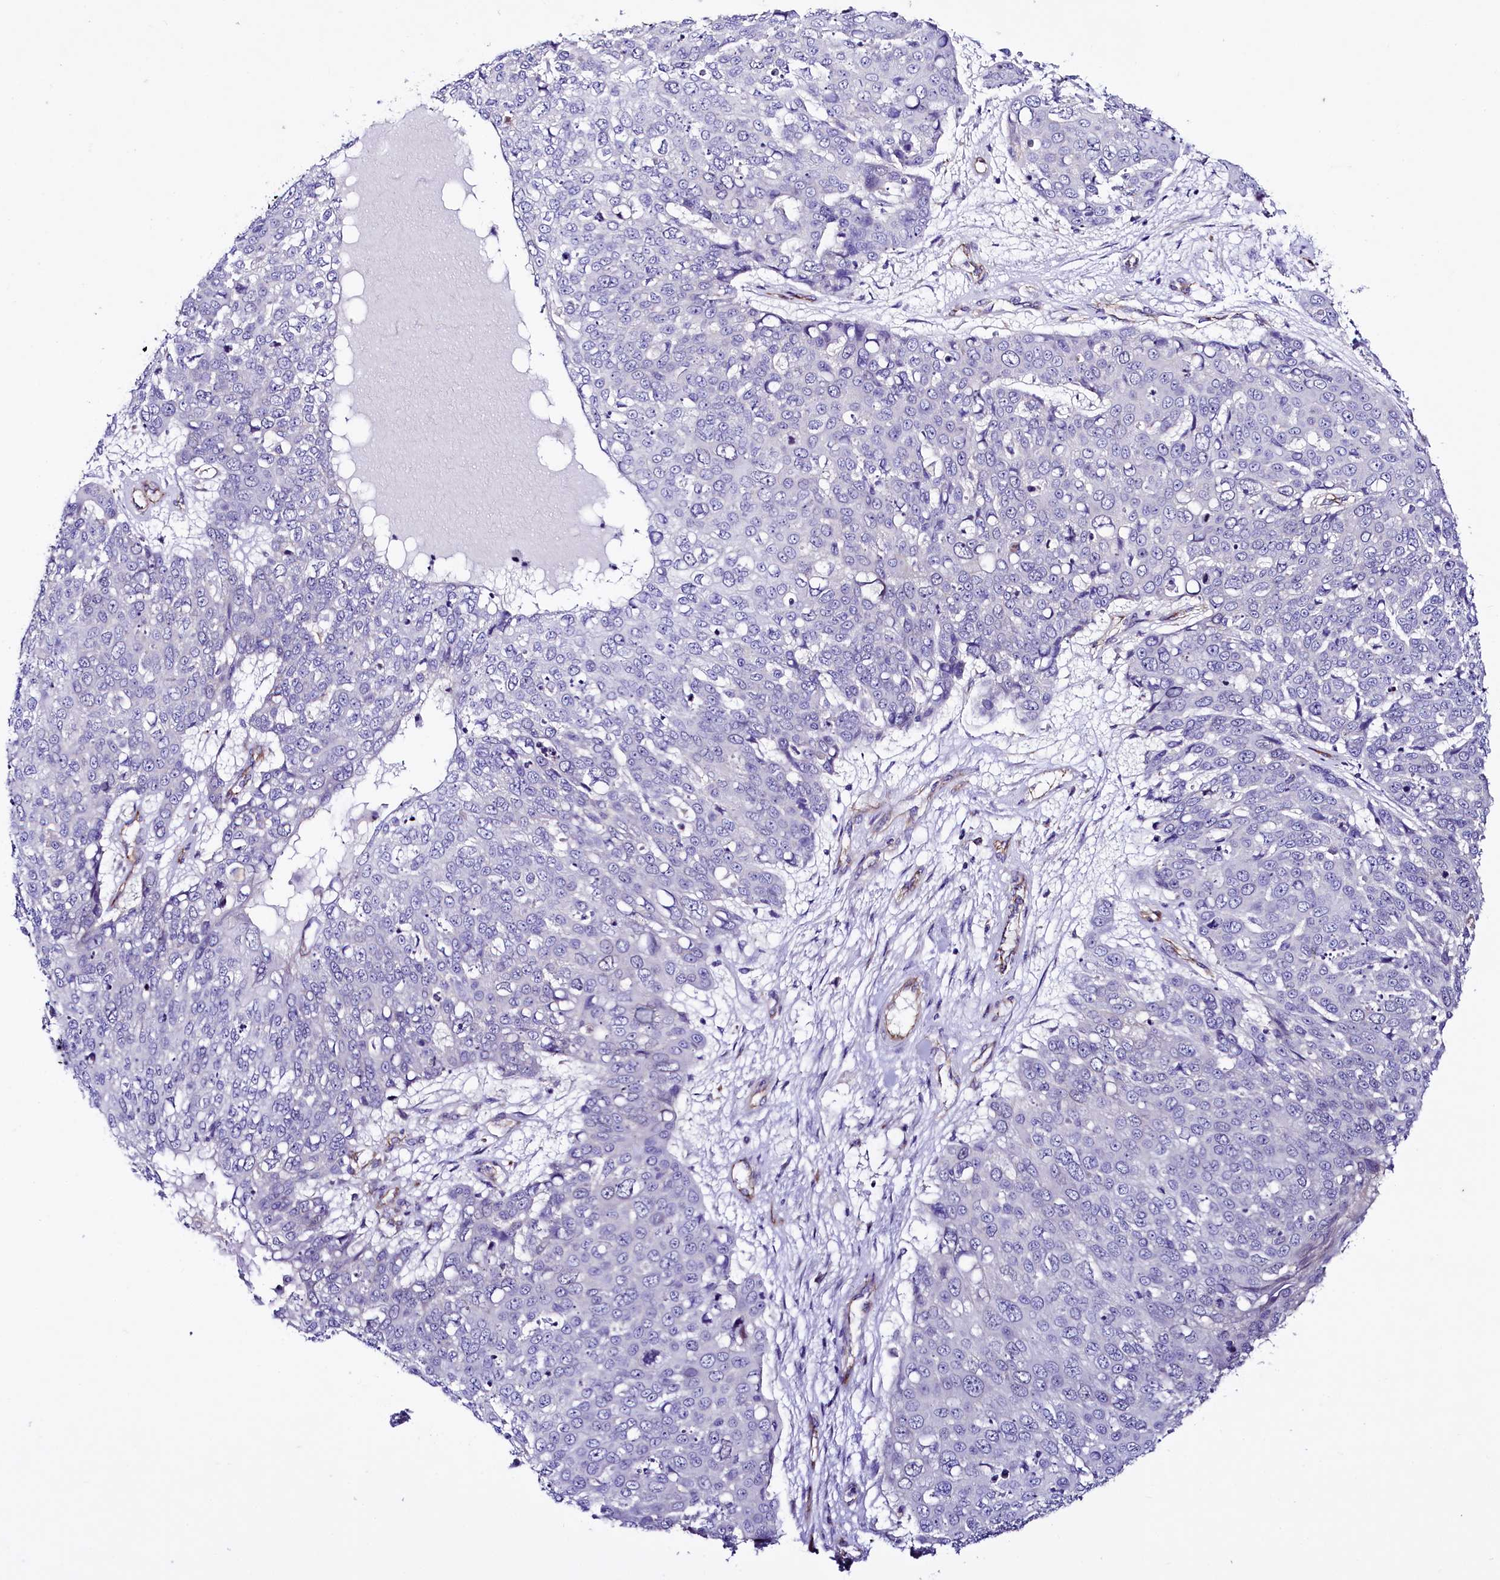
{"staining": {"intensity": "negative", "quantity": "none", "location": "none"}, "tissue": "skin cancer", "cell_type": "Tumor cells", "image_type": "cancer", "snomed": [{"axis": "morphology", "description": "Squamous cell carcinoma, NOS"}, {"axis": "topography", "description": "Skin"}], "caption": "Micrograph shows no protein expression in tumor cells of squamous cell carcinoma (skin) tissue.", "gene": "SLF1", "patient": {"sex": "male", "age": 71}}